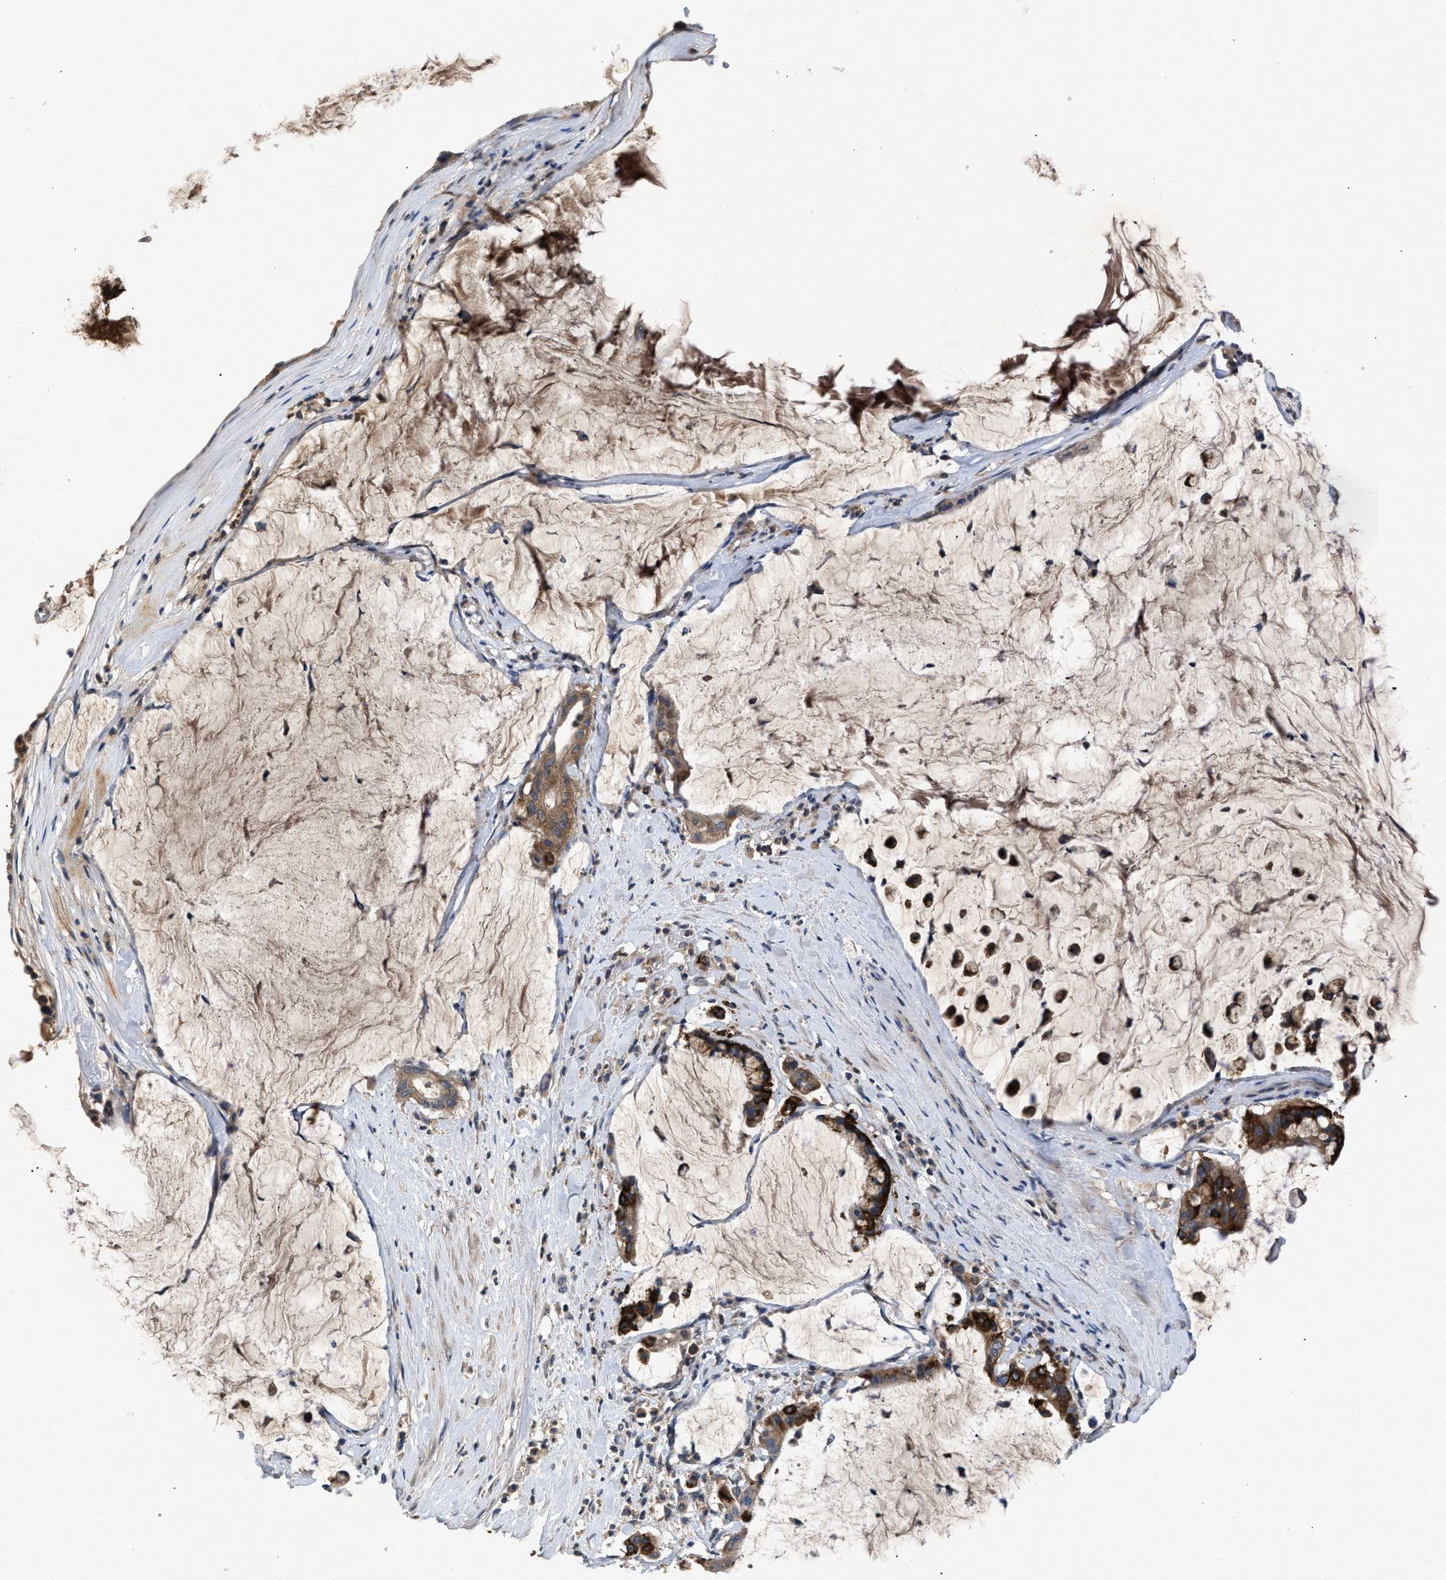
{"staining": {"intensity": "strong", "quantity": ">75%", "location": "cytoplasmic/membranous"}, "tissue": "pancreatic cancer", "cell_type": "Tumor cells", "image_type": "cancer", "snomed": [{"axis": "morphology", "description": "Adenocarcinoma, NOS"}, {"axis": "topography", "description": "Pancreas"}], "caption": "Immunohistochemical staining of pancreatic adenocarcinoma shows strong cytoplasmic/membranous protein staining in about >75% of tumor cells. The protein is shown in brown color, while the nuclei are stained blue.", "gene": "VPS4A", "patient": {"sex": "male", "age": 41}}